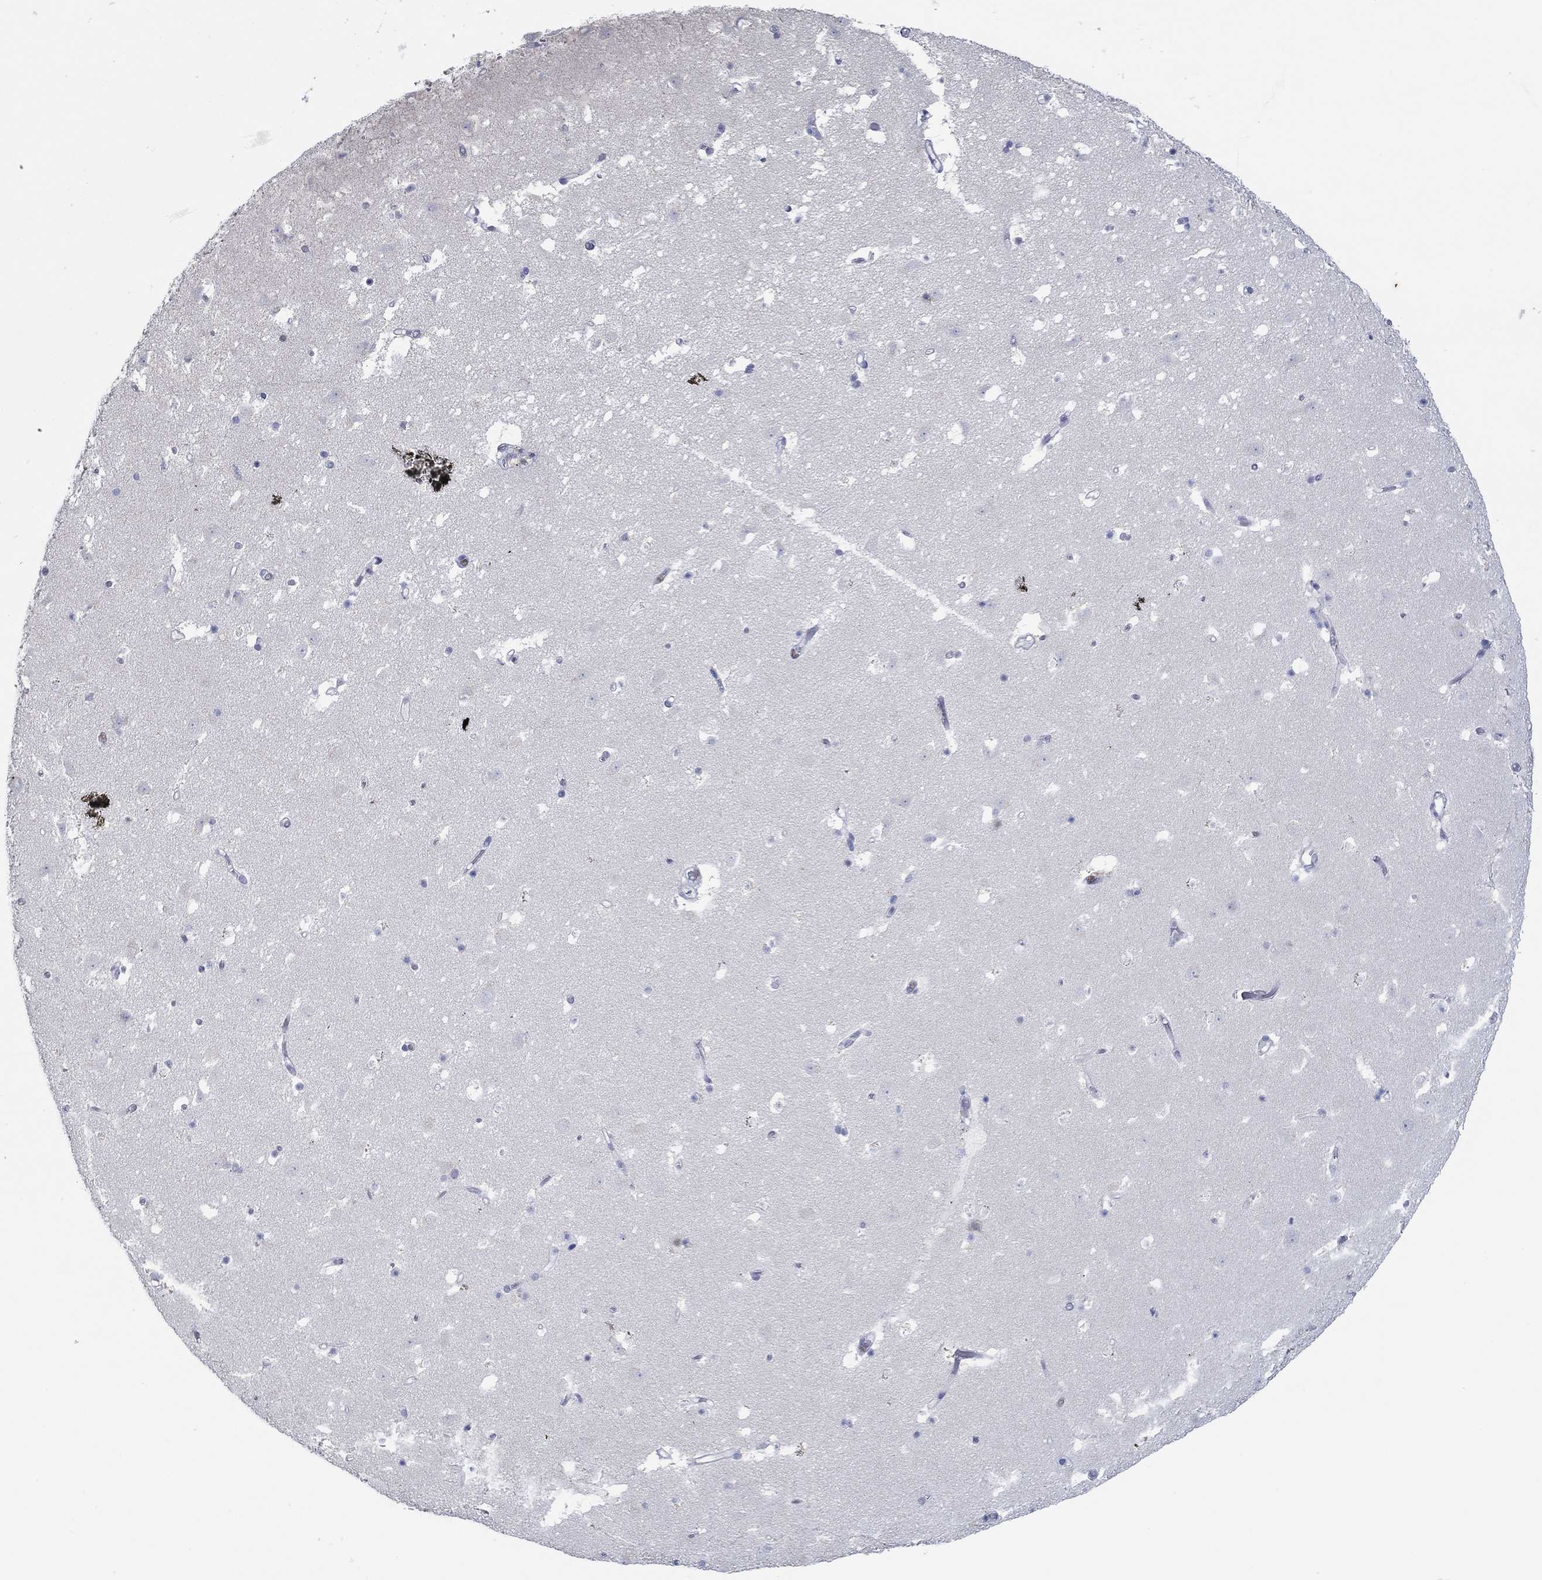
{"staining": {"intensity": "negative", "quantity": "none", "location": "none"}, "tissue": "caudate", "cell_type": "Glial cells", "image_type": "normal", "snomed": [{"axis": "morphology", "description": "Normal tissue, NOS"}, {"axis": "topography", "description": "Lateral ventricle wall"}], "caption": "IHC of normal caudate demonstrates no positivity in glial cells.", "gene": "GATA2", "patient": {"sex": "female", "age": 42}}